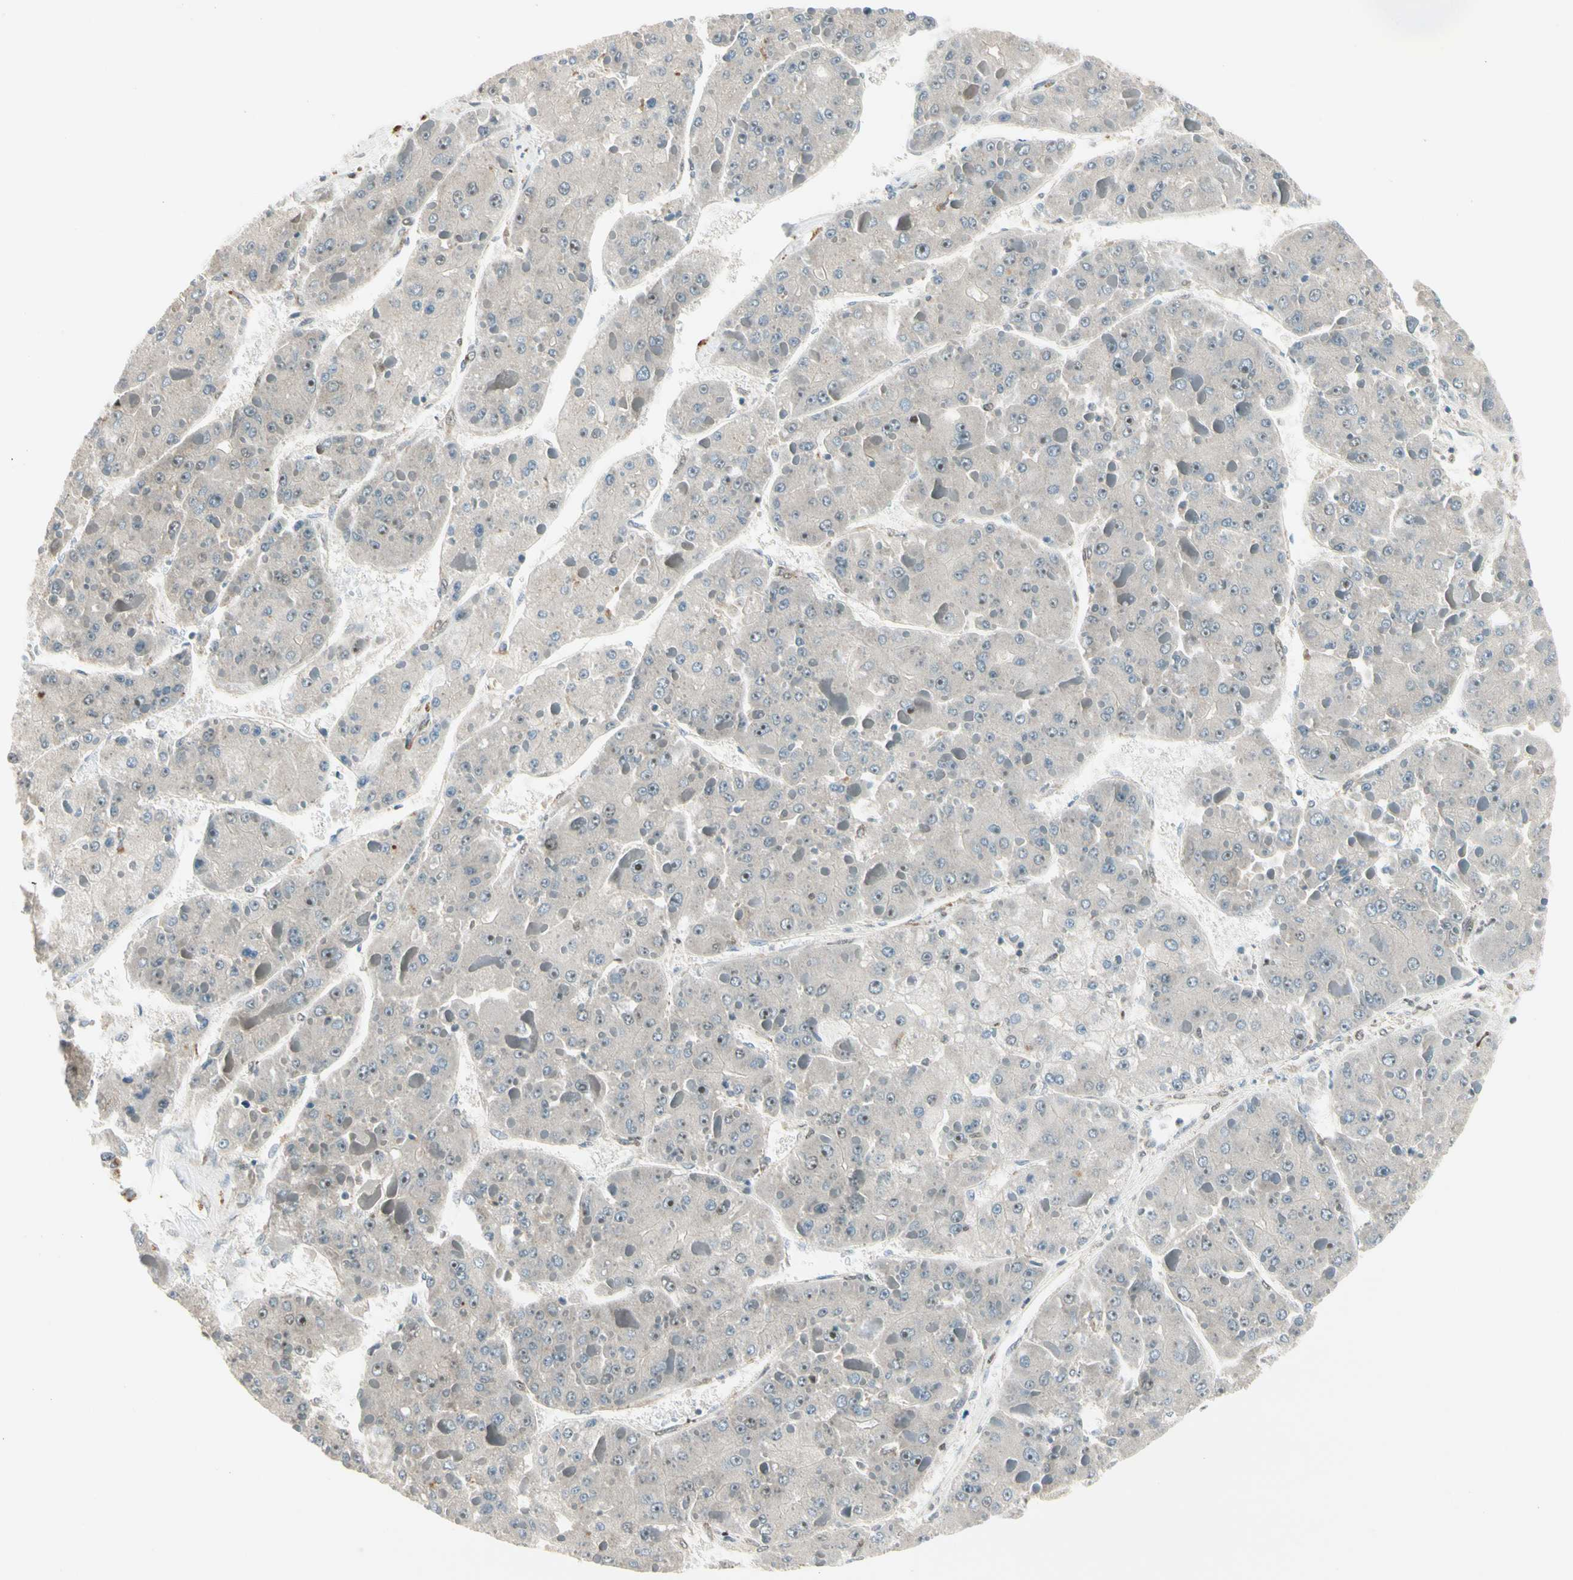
{"staining": {"intensity": "weak", "quantity": ">75%", "location": "cytoplasmic/membranous"}, "tissue": "liver cancer", "cell_type": "Tumor cells", "image_type": "cancer", "snomed": [{"axis": "morphology", "description": "Carcinoma, Hepatocellular, NOS"}, {"axis": "topography", "description": "Liver"}], "caption": "Approximately >75% of tumor cells in liver hepatocellular carcinoma demonstrate weak cytoplasmic/membranous protein expression as visualized by brown immunohistochemical staining.", "gene": "GTF3A", "patient": {"sex": "female", "age": 73}}